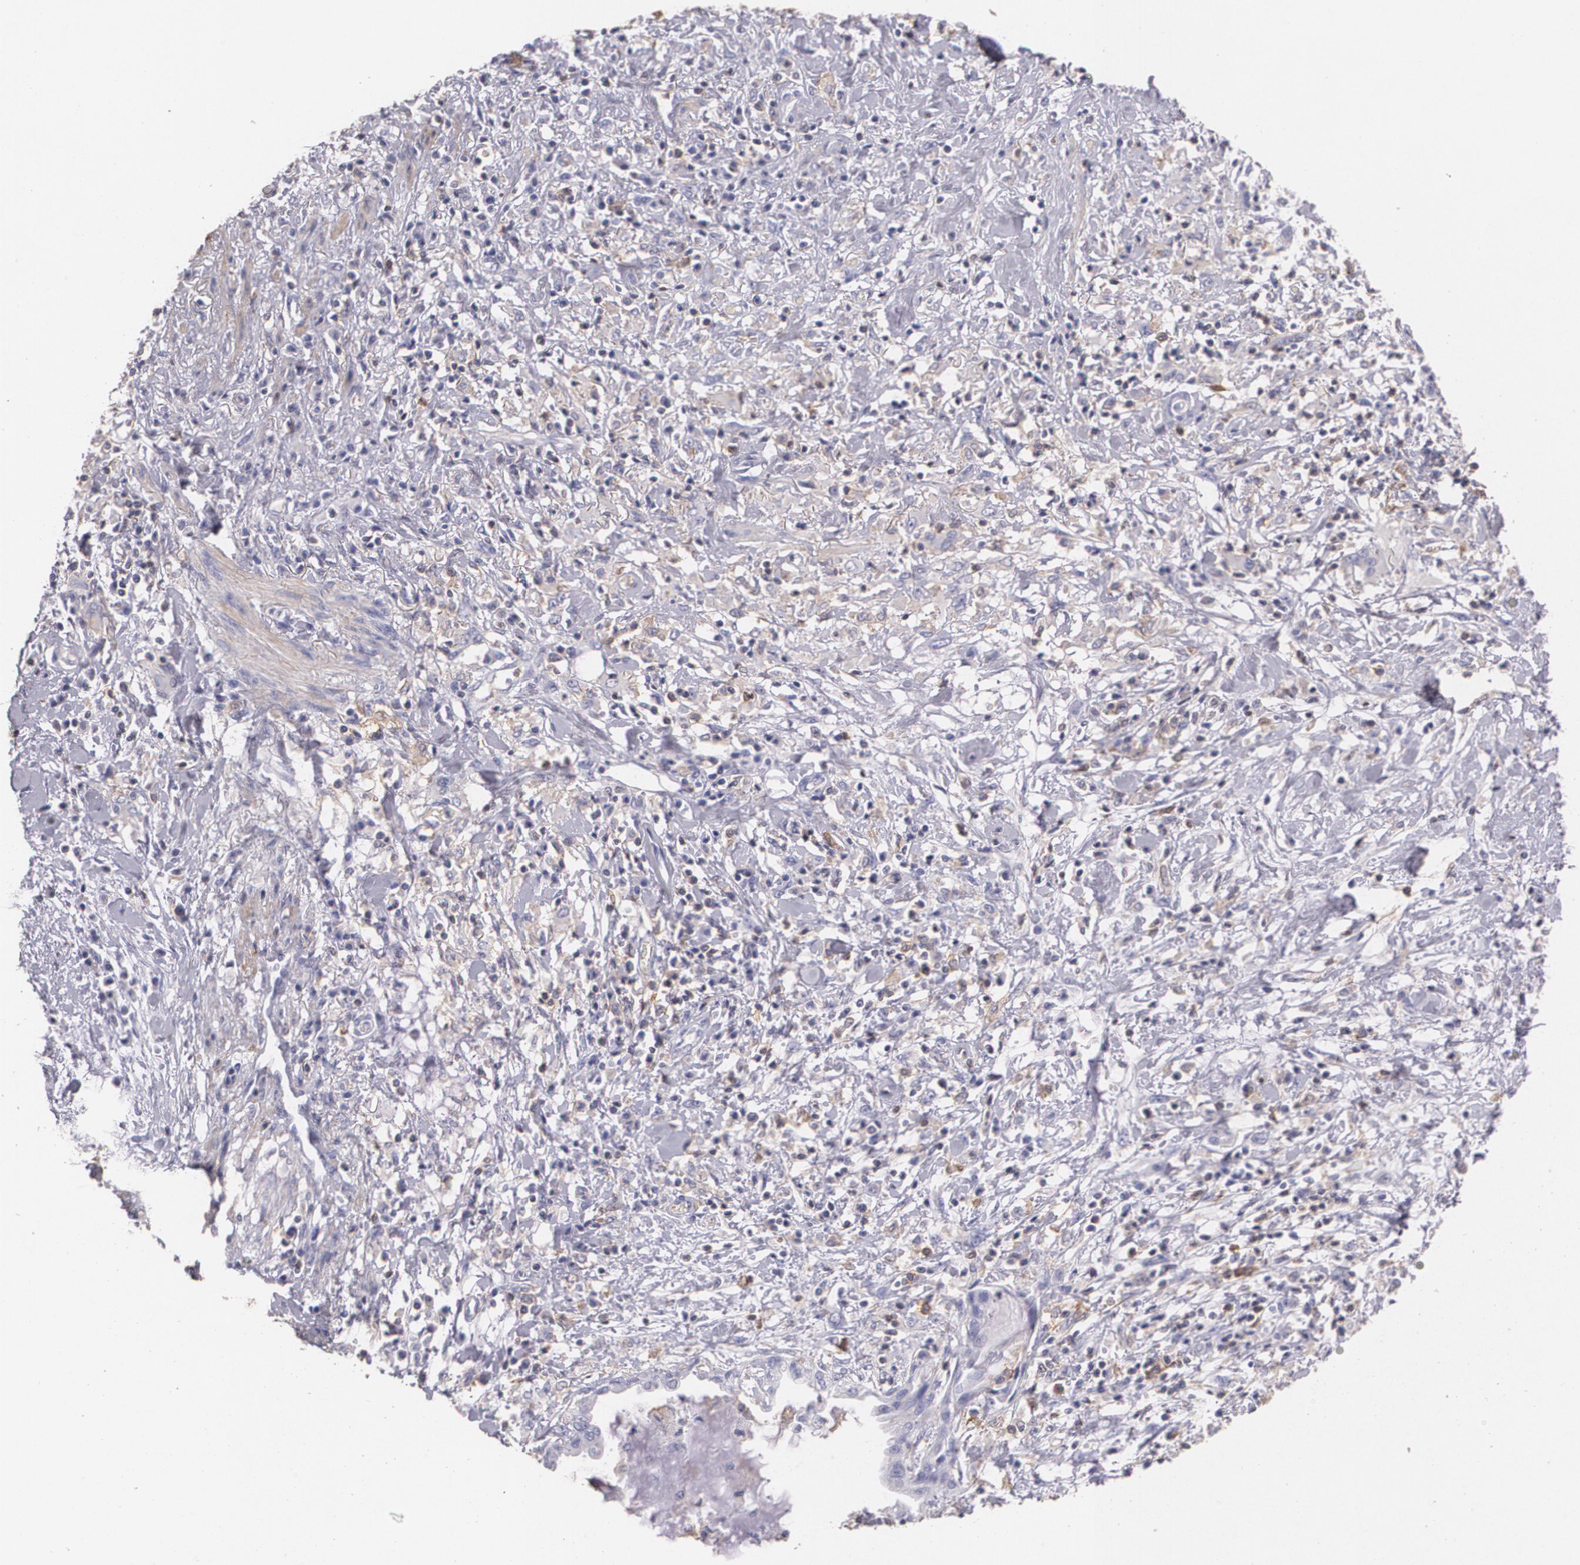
{"staining": {"intensity": "negative", "quantity": "none", "location": "none"}, "tissue": "pancreatic cancer", "cell_type": "Tumor cells", "image_type": "cancer", "snomed": [{"axis": "morphology", "description": "Adenocarcinoma, NOS"}, {"axis": "topography", "description": "Pancreas"}], "caption": "Tumor cells show no significant protein positivity in pancreatic cancer (adenocarcinoma).", "gene": "TGFBR1", "patient": {"sex": "female", "age": 64}}